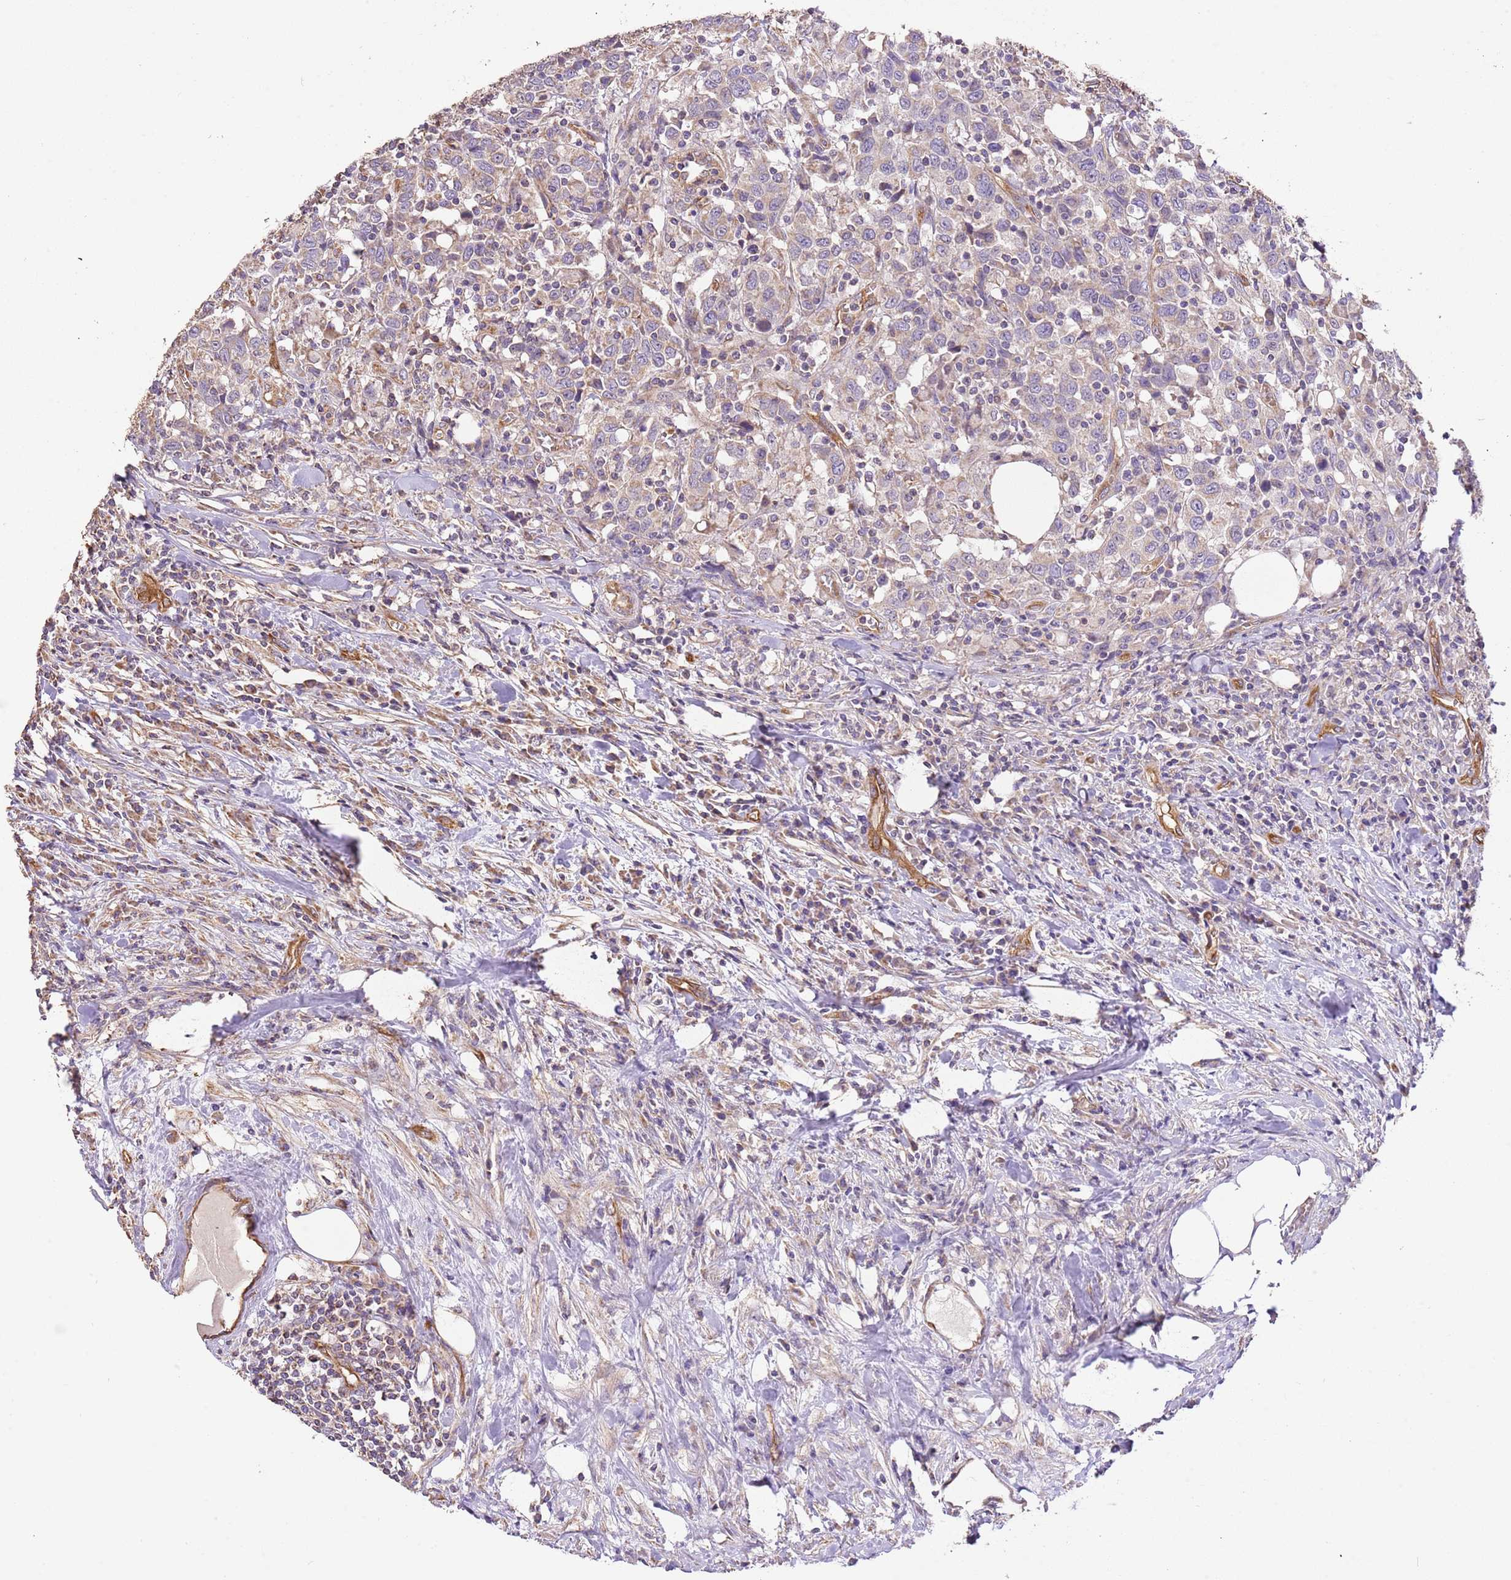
{"staining": {"intensity": "weak", "quantity": "<25%", "location": "cytoplasmic/membranous"}, "tissue": "urothelial cancer", "cell_type": "Tumor cells", "image_type": "cancer", "snomed": [{"axis": "morphology", "description": "Urothelial carcinoma, High grade"}, {"axis": "topography", "description": "Urinary bladder"}], "caption": "Immunohistochemistry (IHC) of urothelial carcinoma (high-grade) displays no expression in tumor cells. Brightfield microscopy of immunohistochemistry (IHC) stained with DAB (brown) and hematoxylin (blue), captured at high magnification.", "gene": "DOCK9", "patient": {"sex": "male", "age": 61}}